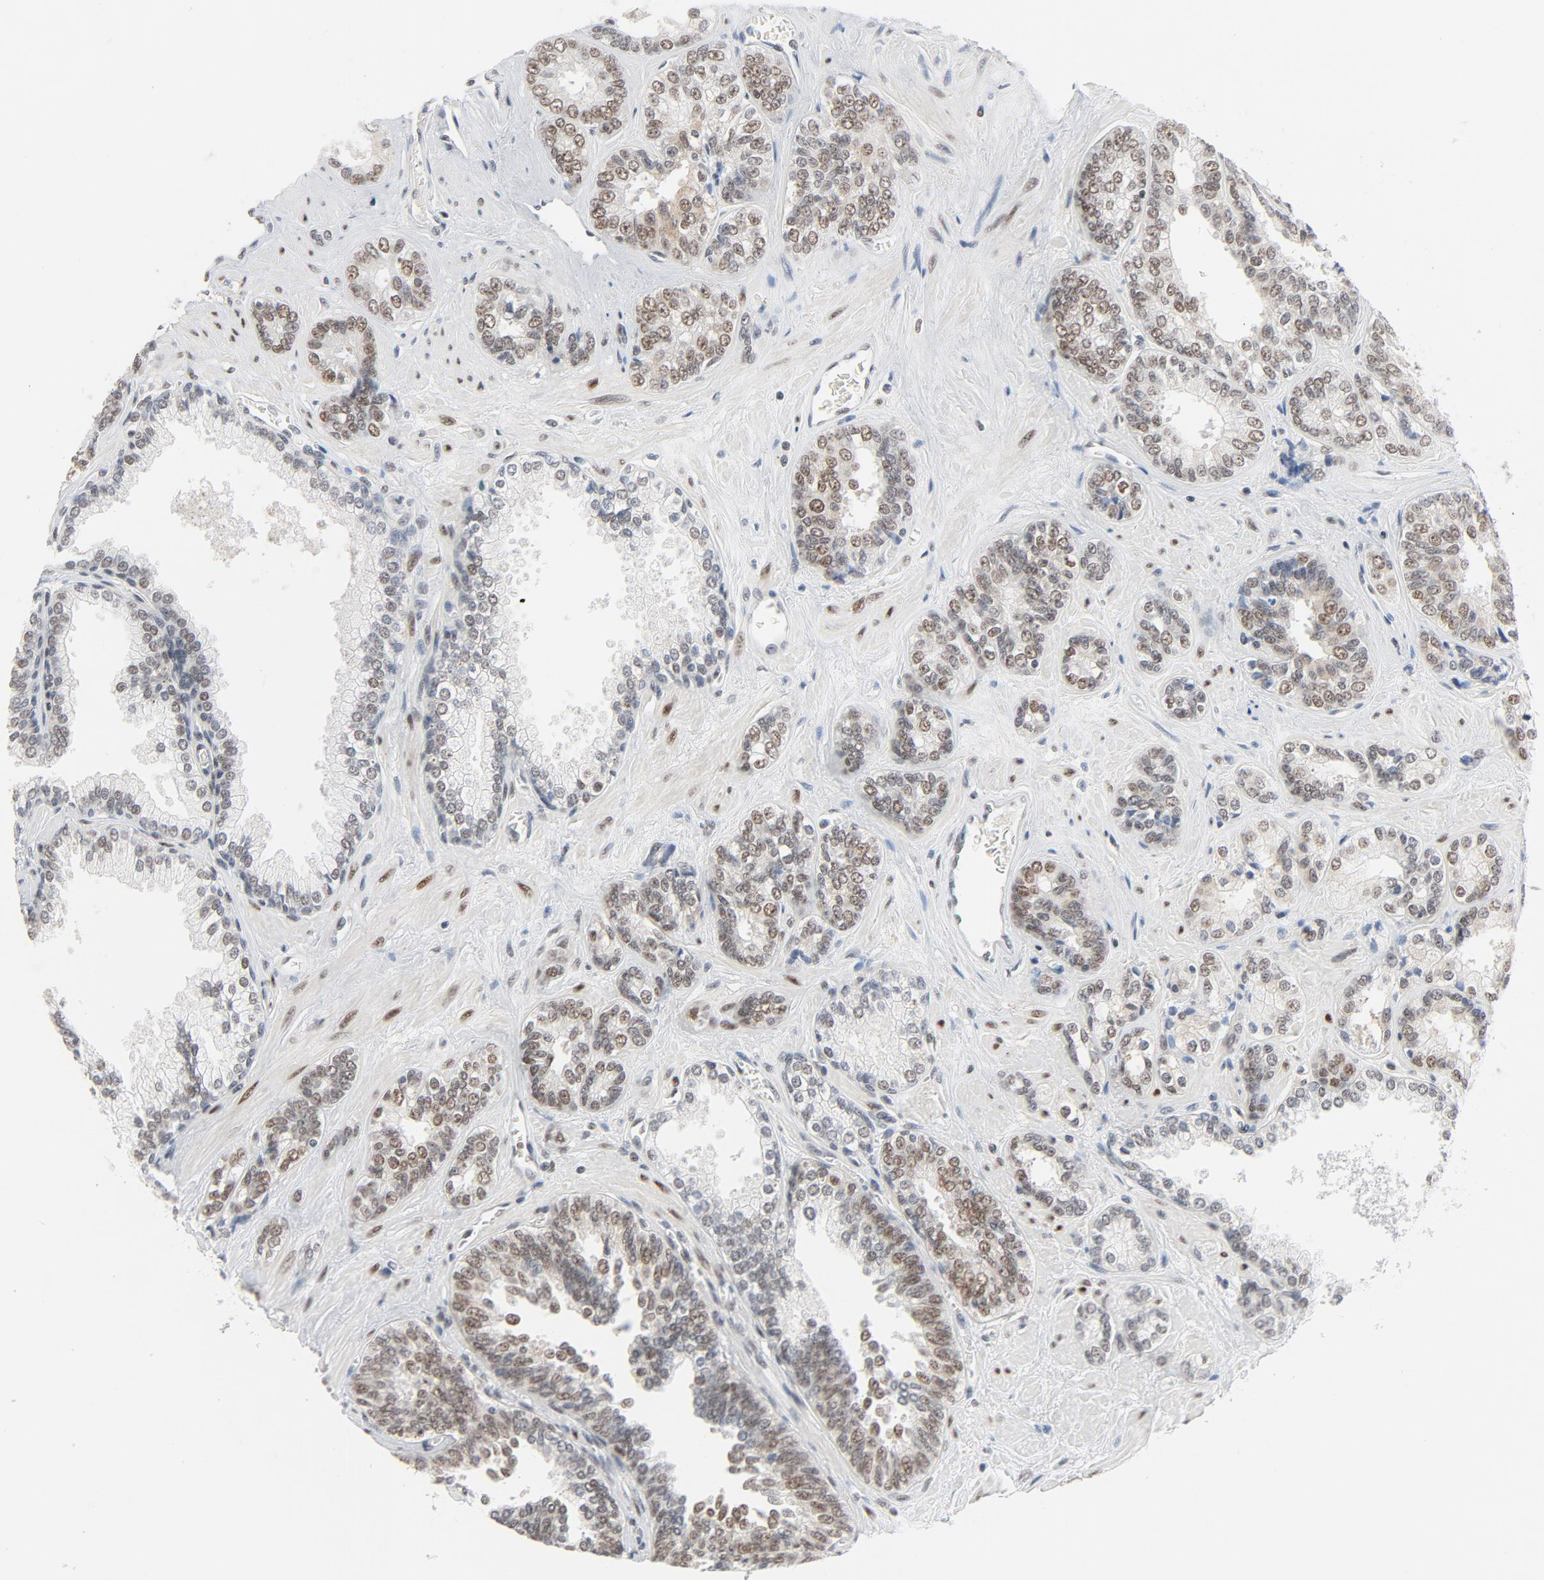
{"staining": {"intensity": "moderate", "quantity": ">75%", "location": "nuclear"}, "tissue": "prostate cancer", "cell_type": "Tumor cells", "image_type": "cancer", "snomed": [{"axis": "morphology", "description": "Adenocarcinoma, High grade"}, {"axis": "topography", "description": "Prostate"}], "caption": "IHC image of neoplastic tissue: prostate cancer stained using immunohistochemistry (IHC) demonstrates medium levels of moderate protein expression localized specifically in the nuclear of tumor cells, appearing as a nuclear brown color.", "gene": "JMJD6", "patient": {"sex": "male", "age": 67}}